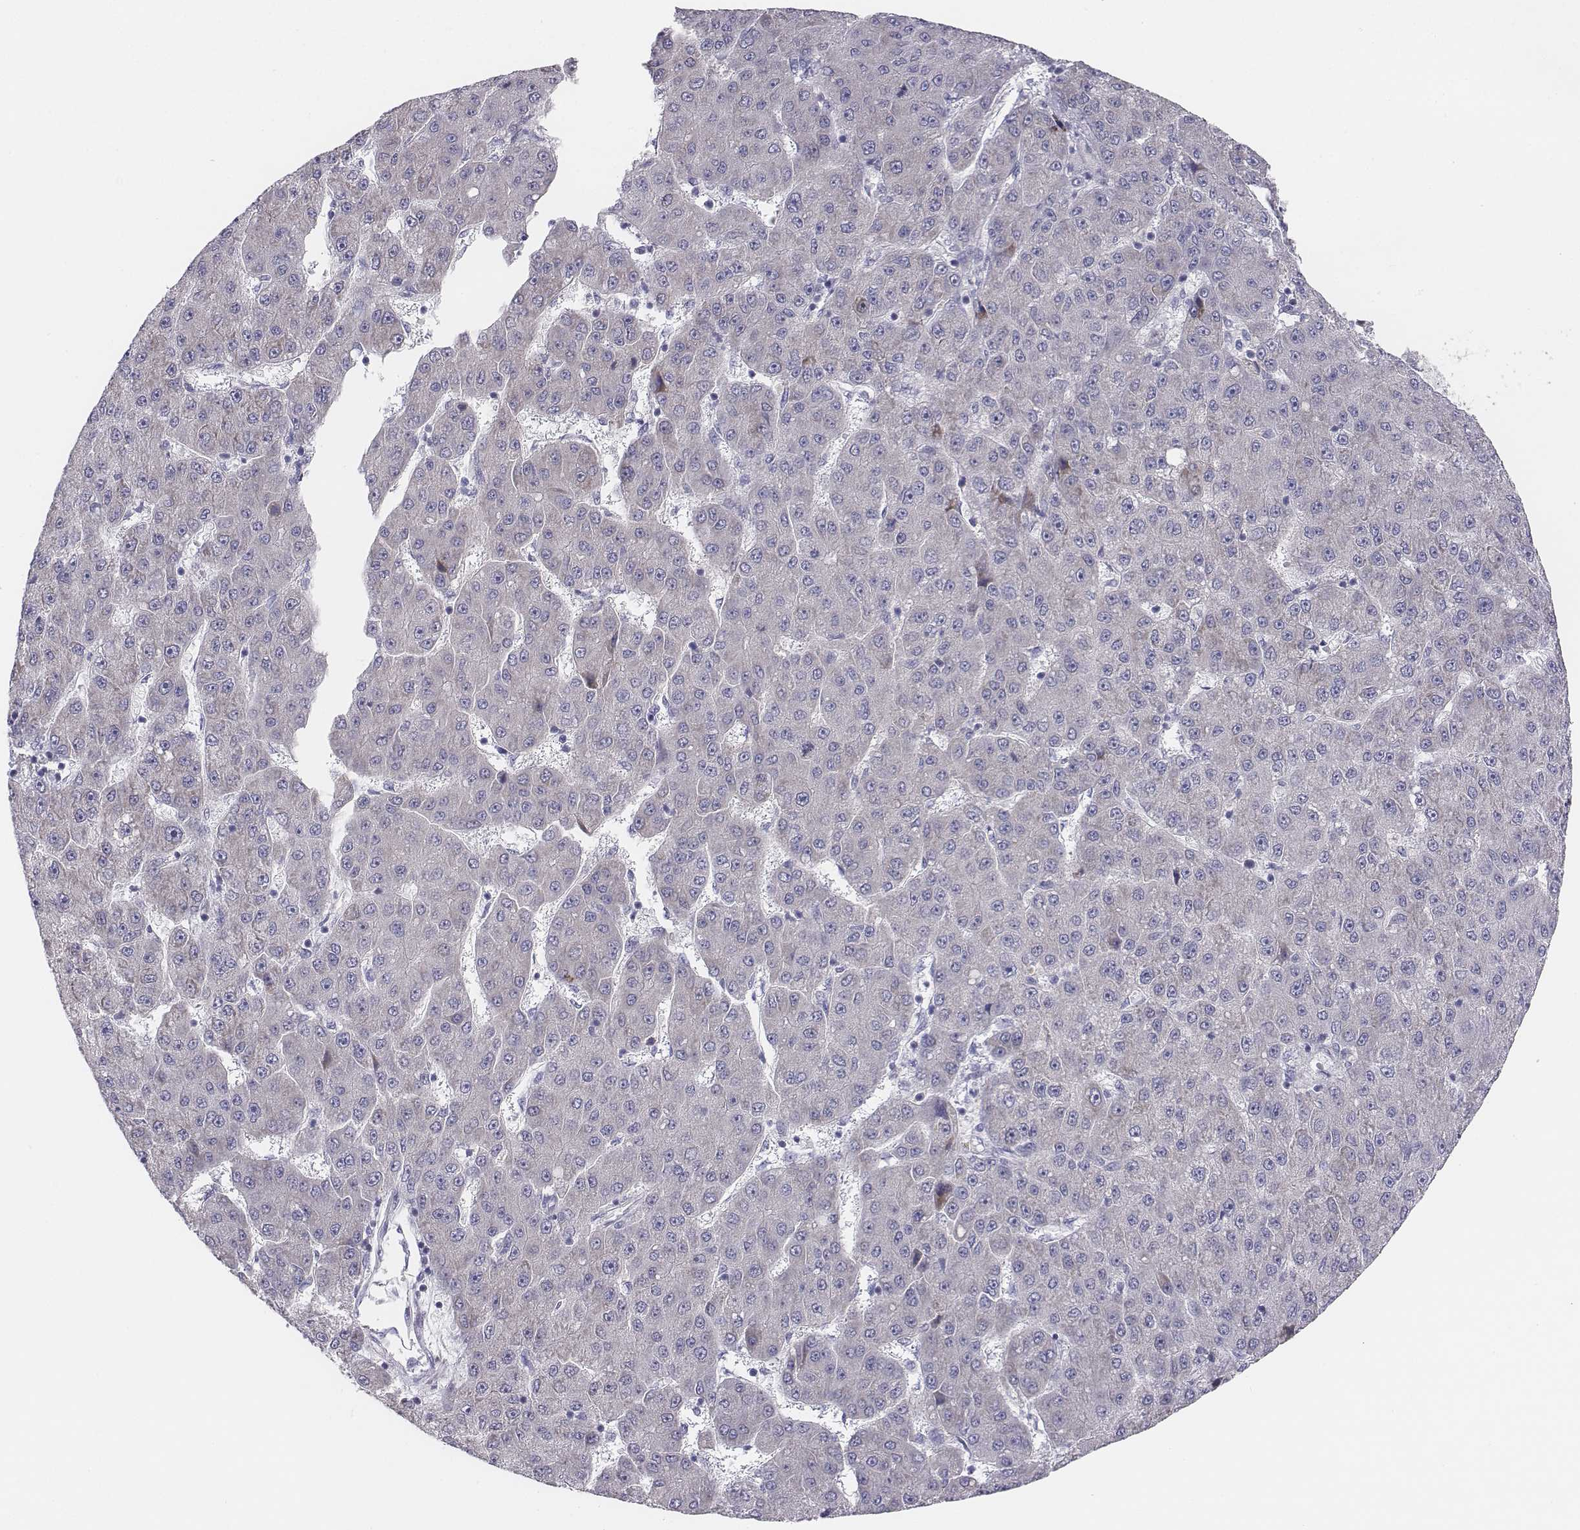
{"staining": {"intensity": "negative", "quantity": "none", "location": "none"}, "tissue": "liver cancer", "cell_type": "Tumor cells", "image_type": "cancer", "snomed": [{"axis": "morphology", "description": "Carcinoma, Hepatocellular, NOS"}, {"axis": "topography", "description": "Liver"}], "caption": "An immunohistochemistry (IHC) image of hepatocellular carcinoma (liver) is shown. There is no staining in tumor cells of hepatocellular carcinoma (liver).", "gene": "CHST14", "patient": {"sex": "male", "age": 67}}